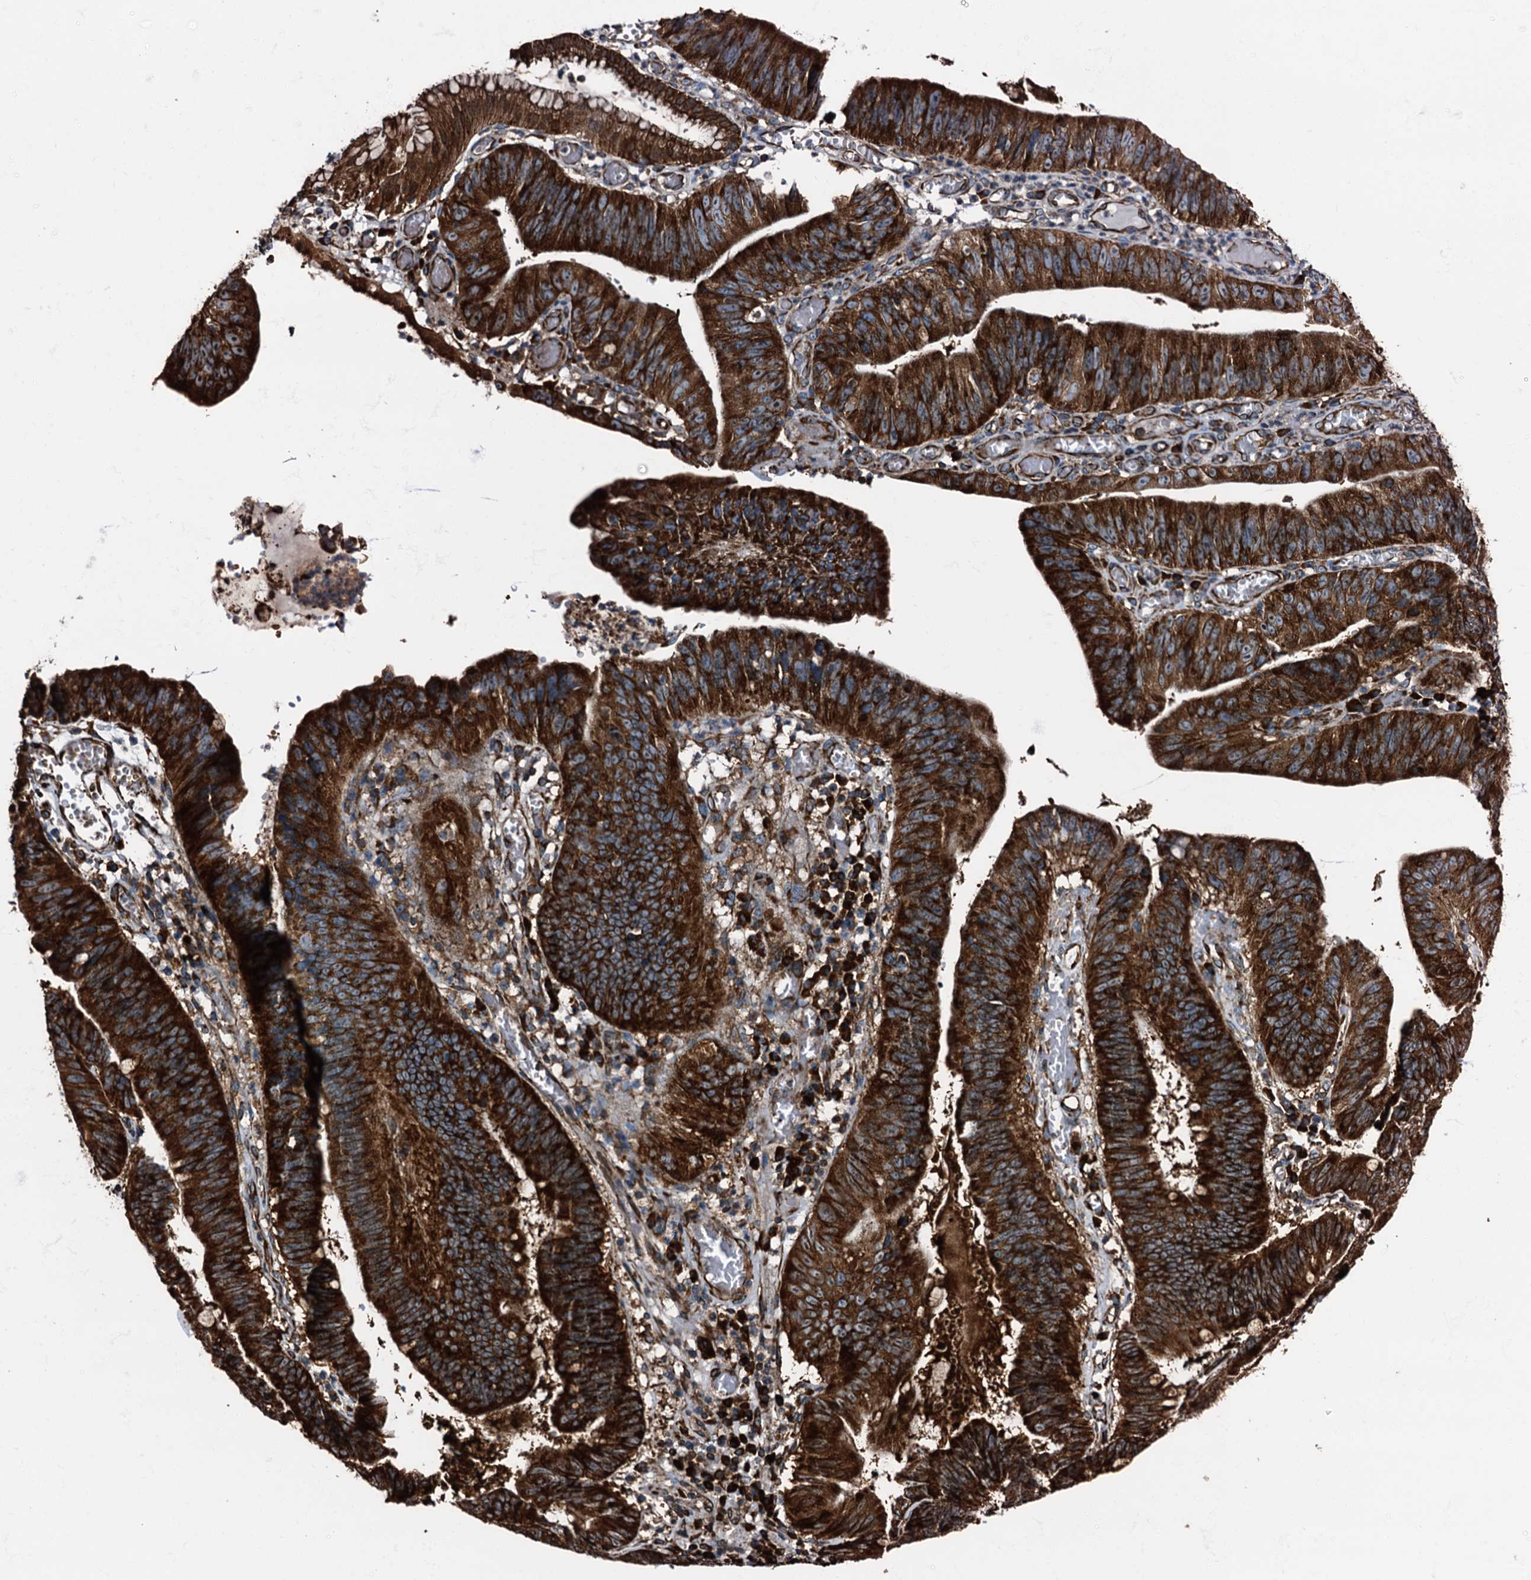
{"staining": {"intensity": "strong", "quantity": ">75%", "location": "cytoplasmic/membranous"}, "tissue": "stomach cancer", "cell_type": "Tumor cells", "image_type": "cancer", "snomed": [{"axis": "morphology", "description": "Adenocarcinoma, NOS"}, {"axis": "topography", "description": "Stomach"}], "caption": "Stomach cancer stained for a protein demonstrates strong cytoplasmic/membranous positivity in tumor cells.", "gene": "ATP2C1", "patient": {"sex": "male", "age": 59}}